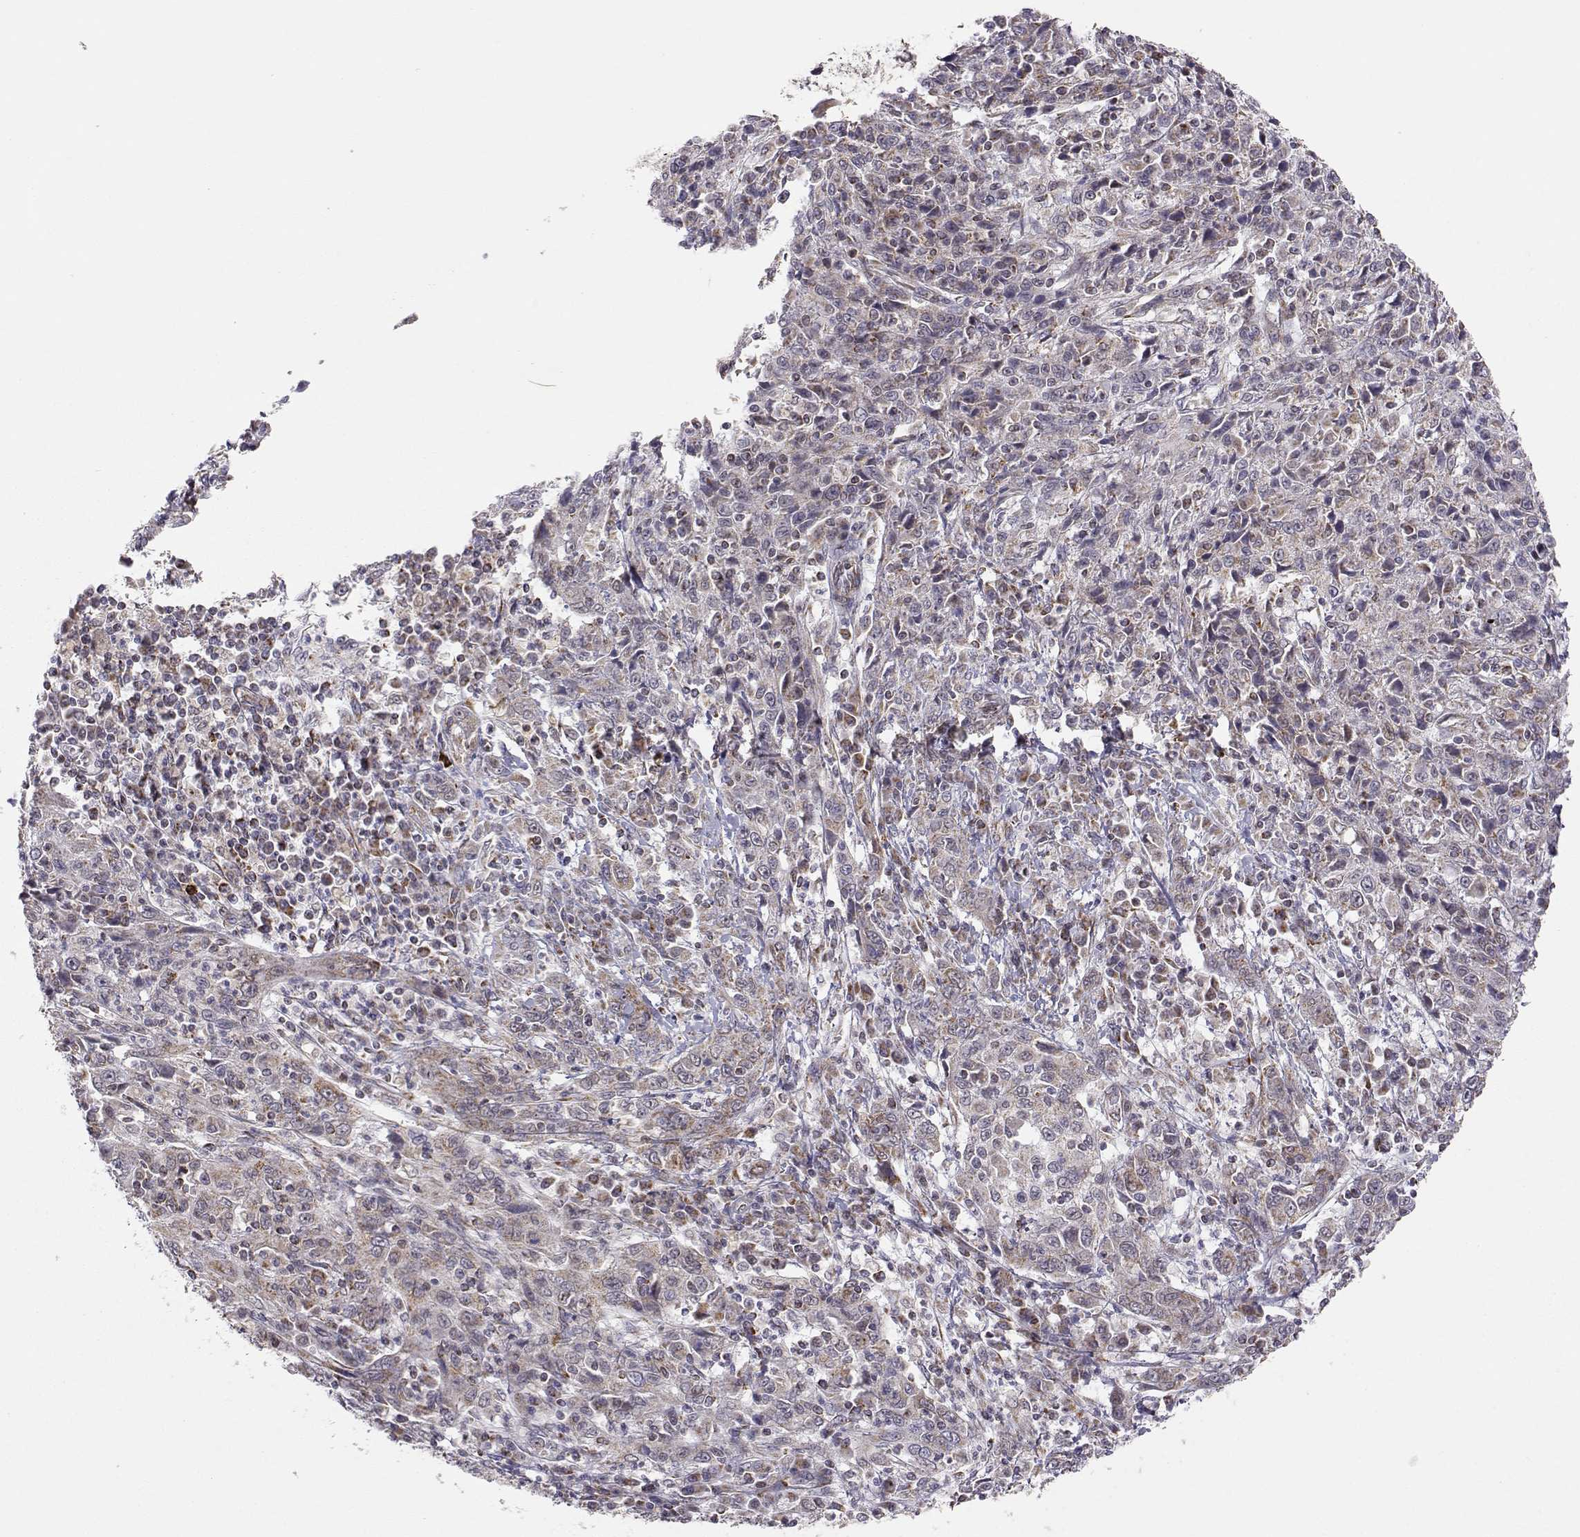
{"staining": {"intensity": "weak", "quantity": ">75%", "location": "cytoplasmic/membranous"}, "tissue": "cervical cancer", "cell_type": "Tumor cells", "image_type": "cancer", "snomed": [{"axis": "morphology", "description": "Squamous cell carcinoma, NOS"}, {"axis": "topography", "description": "Cervix"}], "caption": "Brown immunohistochemical staining in human cervical squamous cell carcinoma shows weak cytoplasmic/membranous positivity in approximately >75% of tumor cells. The staining was performed using DAB, with brown indicating positive protein expression. Nuclei are stained blue with hematoxylin.", "gene": "EXOG", "patient": {"sex": "female", "age": 46}}